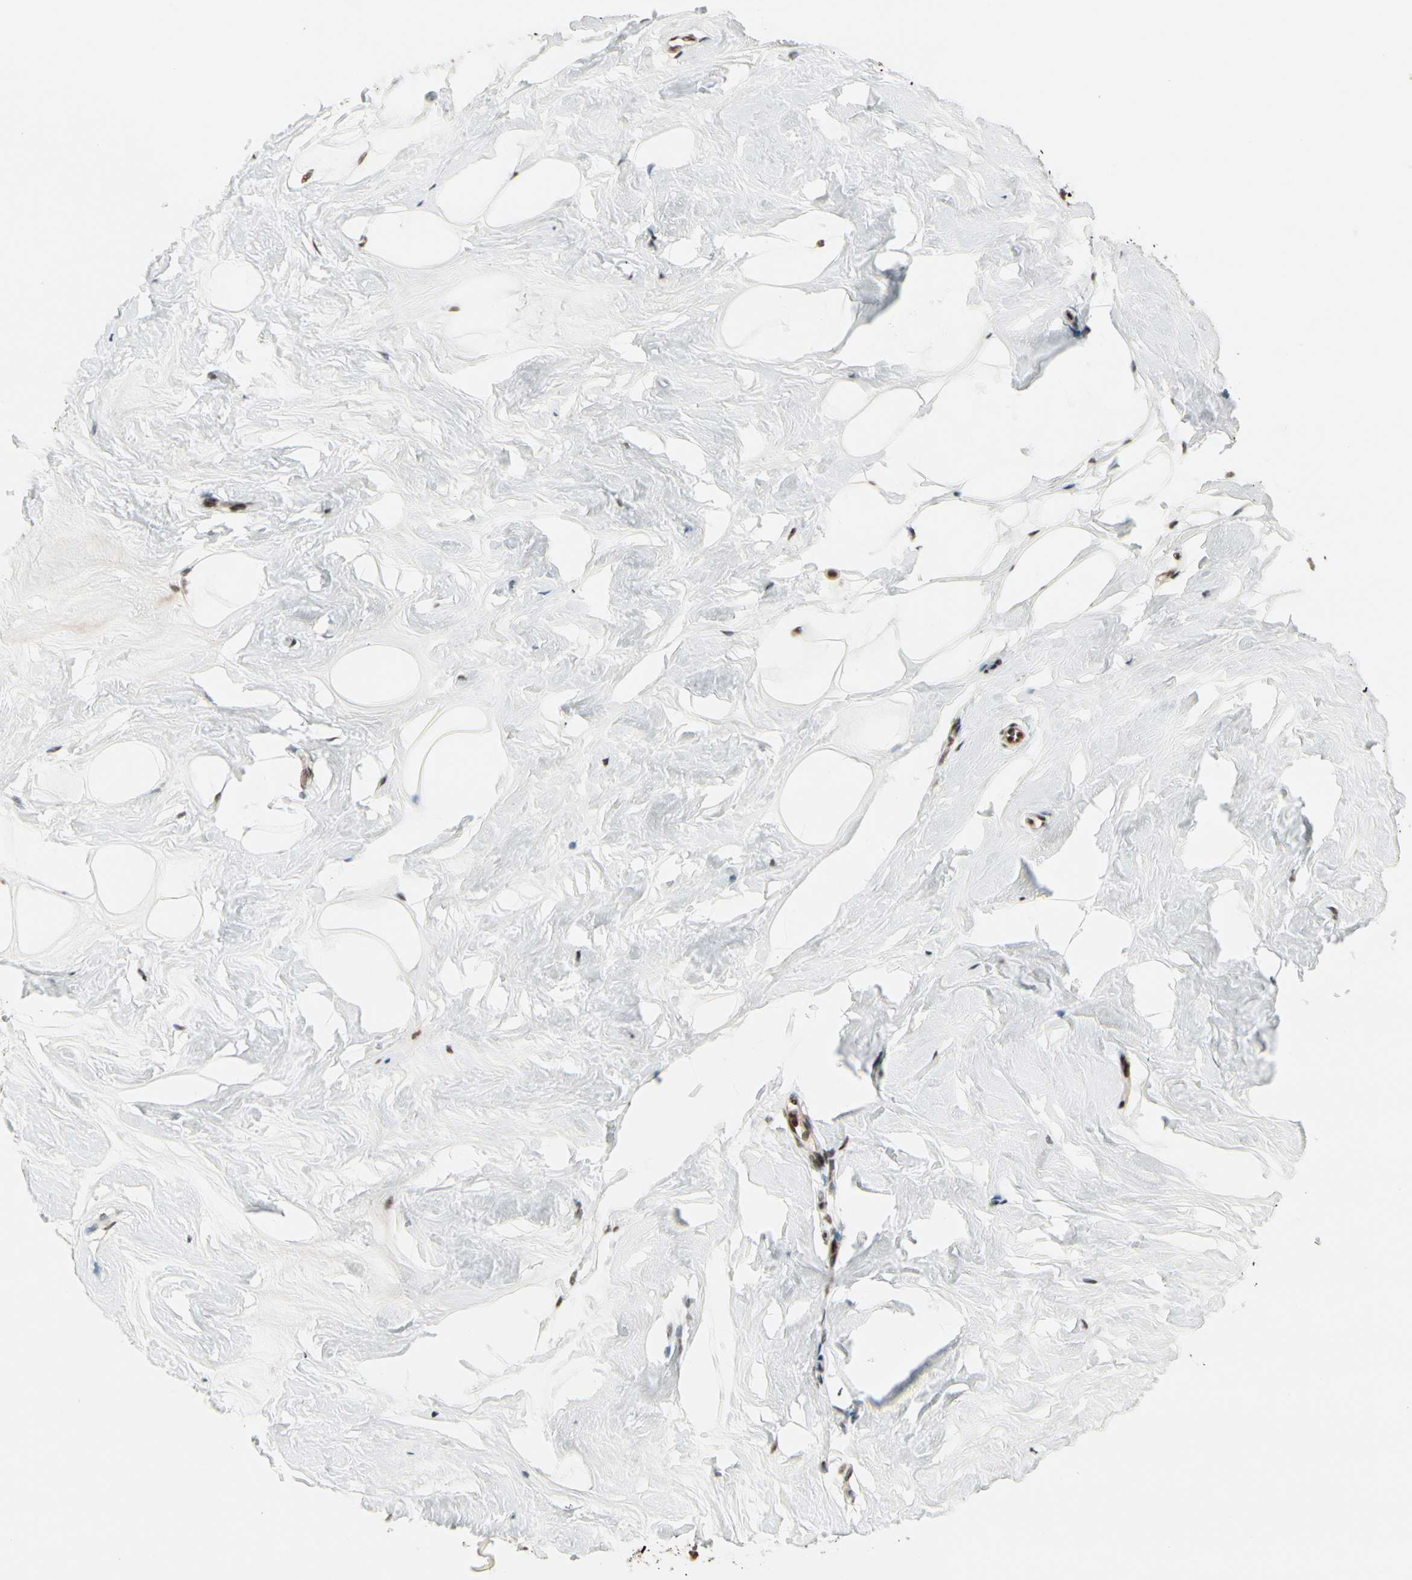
{"staining": {"intensity": "moderate", "quantity": ">75%", "location": "nuclear"}, "tissue": "breast", "cell_type": "Adipocytes", "image_type": "normal", "snomed": [{"axis": "morphology", "description": "Normal tissue, NOS"}, {"axis": "topography", "description": "Breast"}], "caption": "A micrograph of human breast stained for a protein demonstrates moderate nuclear brown staining in adipocytes. Ihc stains the protein of interest in brown and the nuclei are stained blue.", "gene": "CHAMP1", "patient": {"sex": "female", "age": 52}}